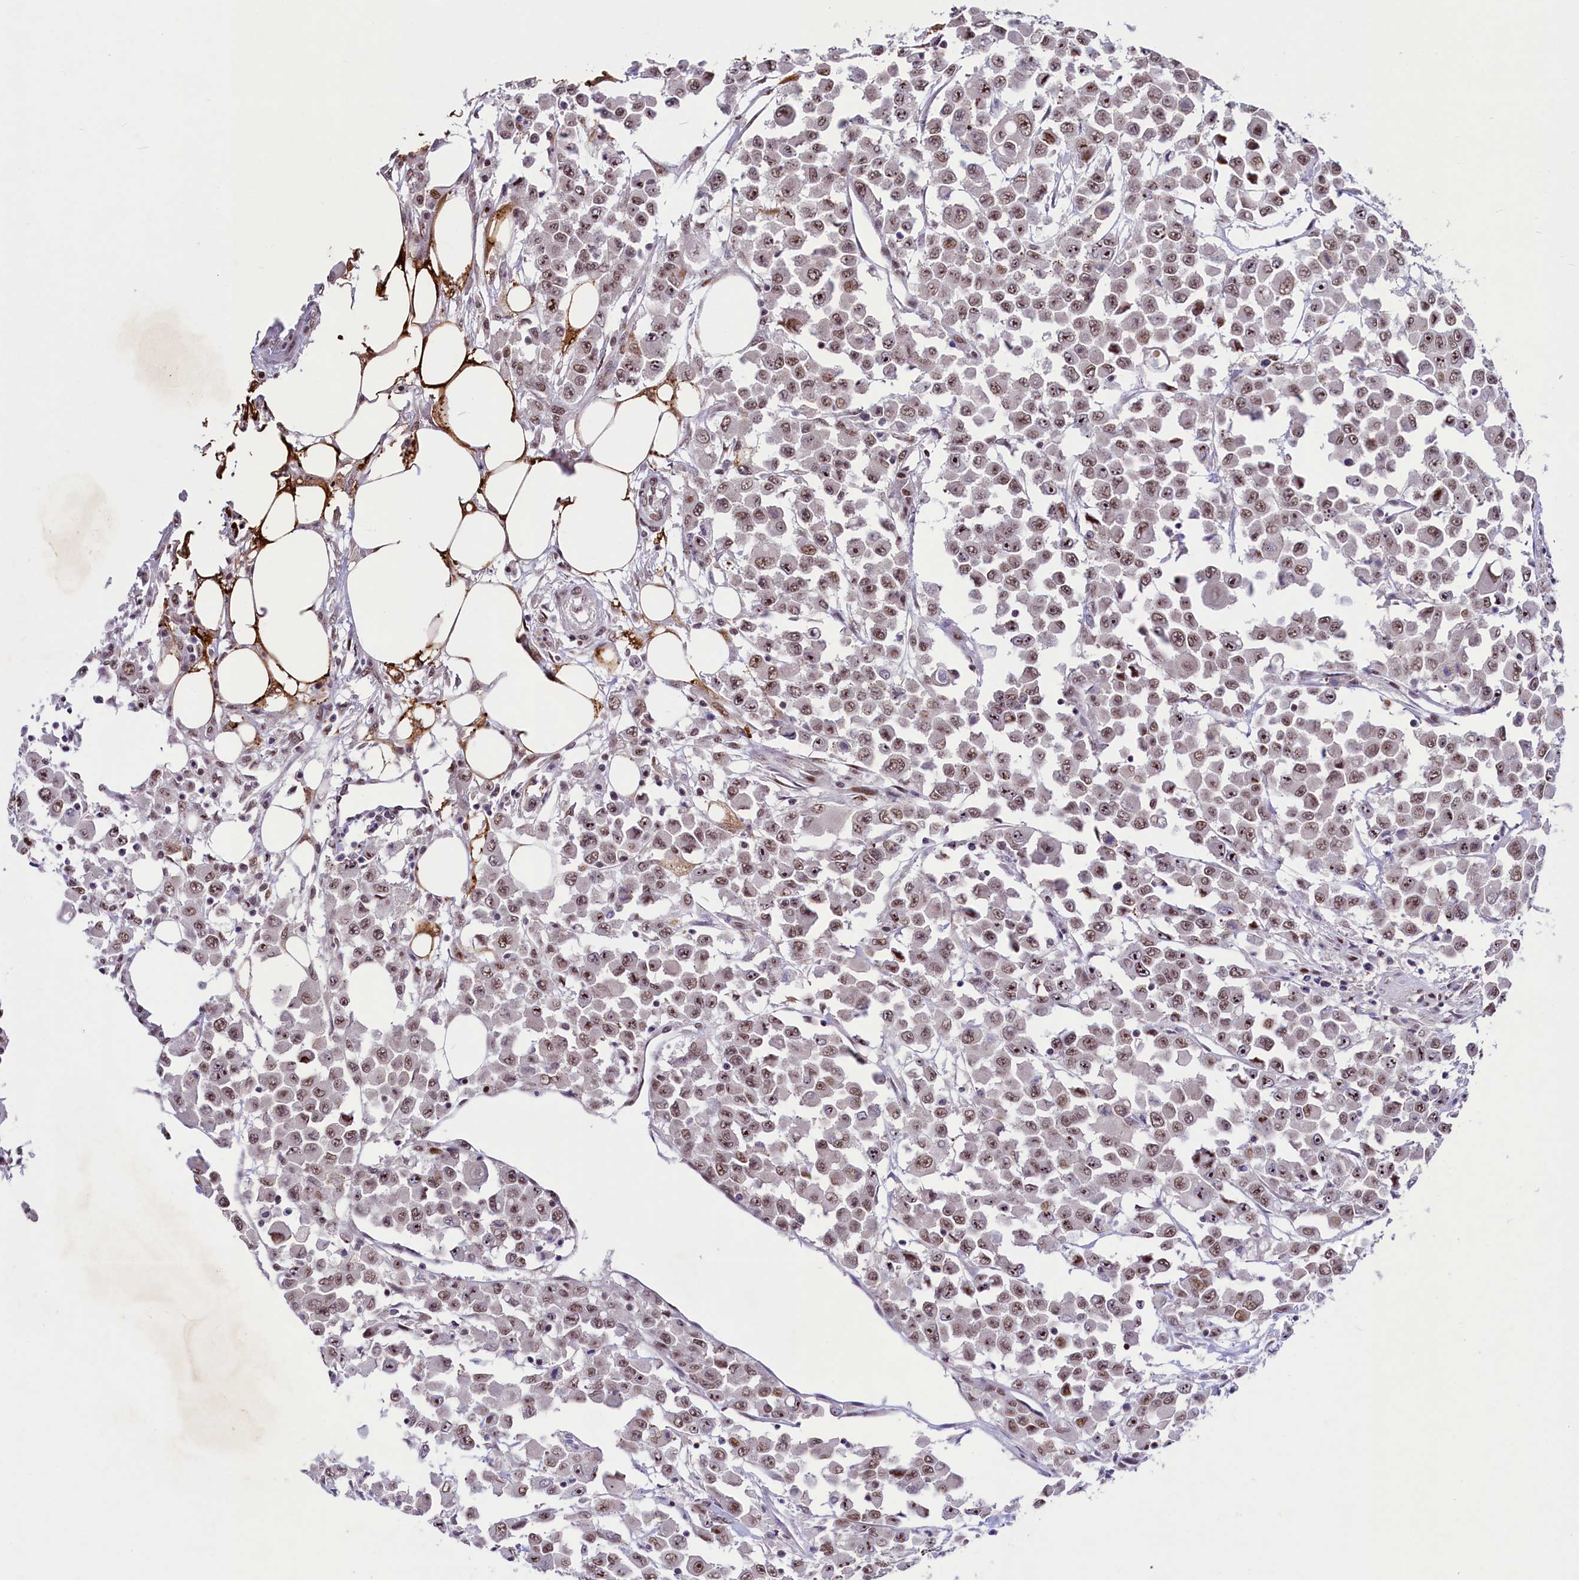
{"staining": {"intensity": "moderate", "quantity": ">75%", "location": "nuclear"}, "tissue": "colorectal cancer", "cell_type": "Tumor cells", "image_type": "cancer", "snomed": [{"axis": "morphology", "description": "Adenocarcinoma, NOS"}, {"axis": "topography", "description": "Colon"}], "caption": "The immunohistochemical stain highlights moderate nuclear expression in tumor cells of colorectal adenocarcinoma tissue.", "gene": "ANKS3", "patient": {"sex": "male", "age": 51}}